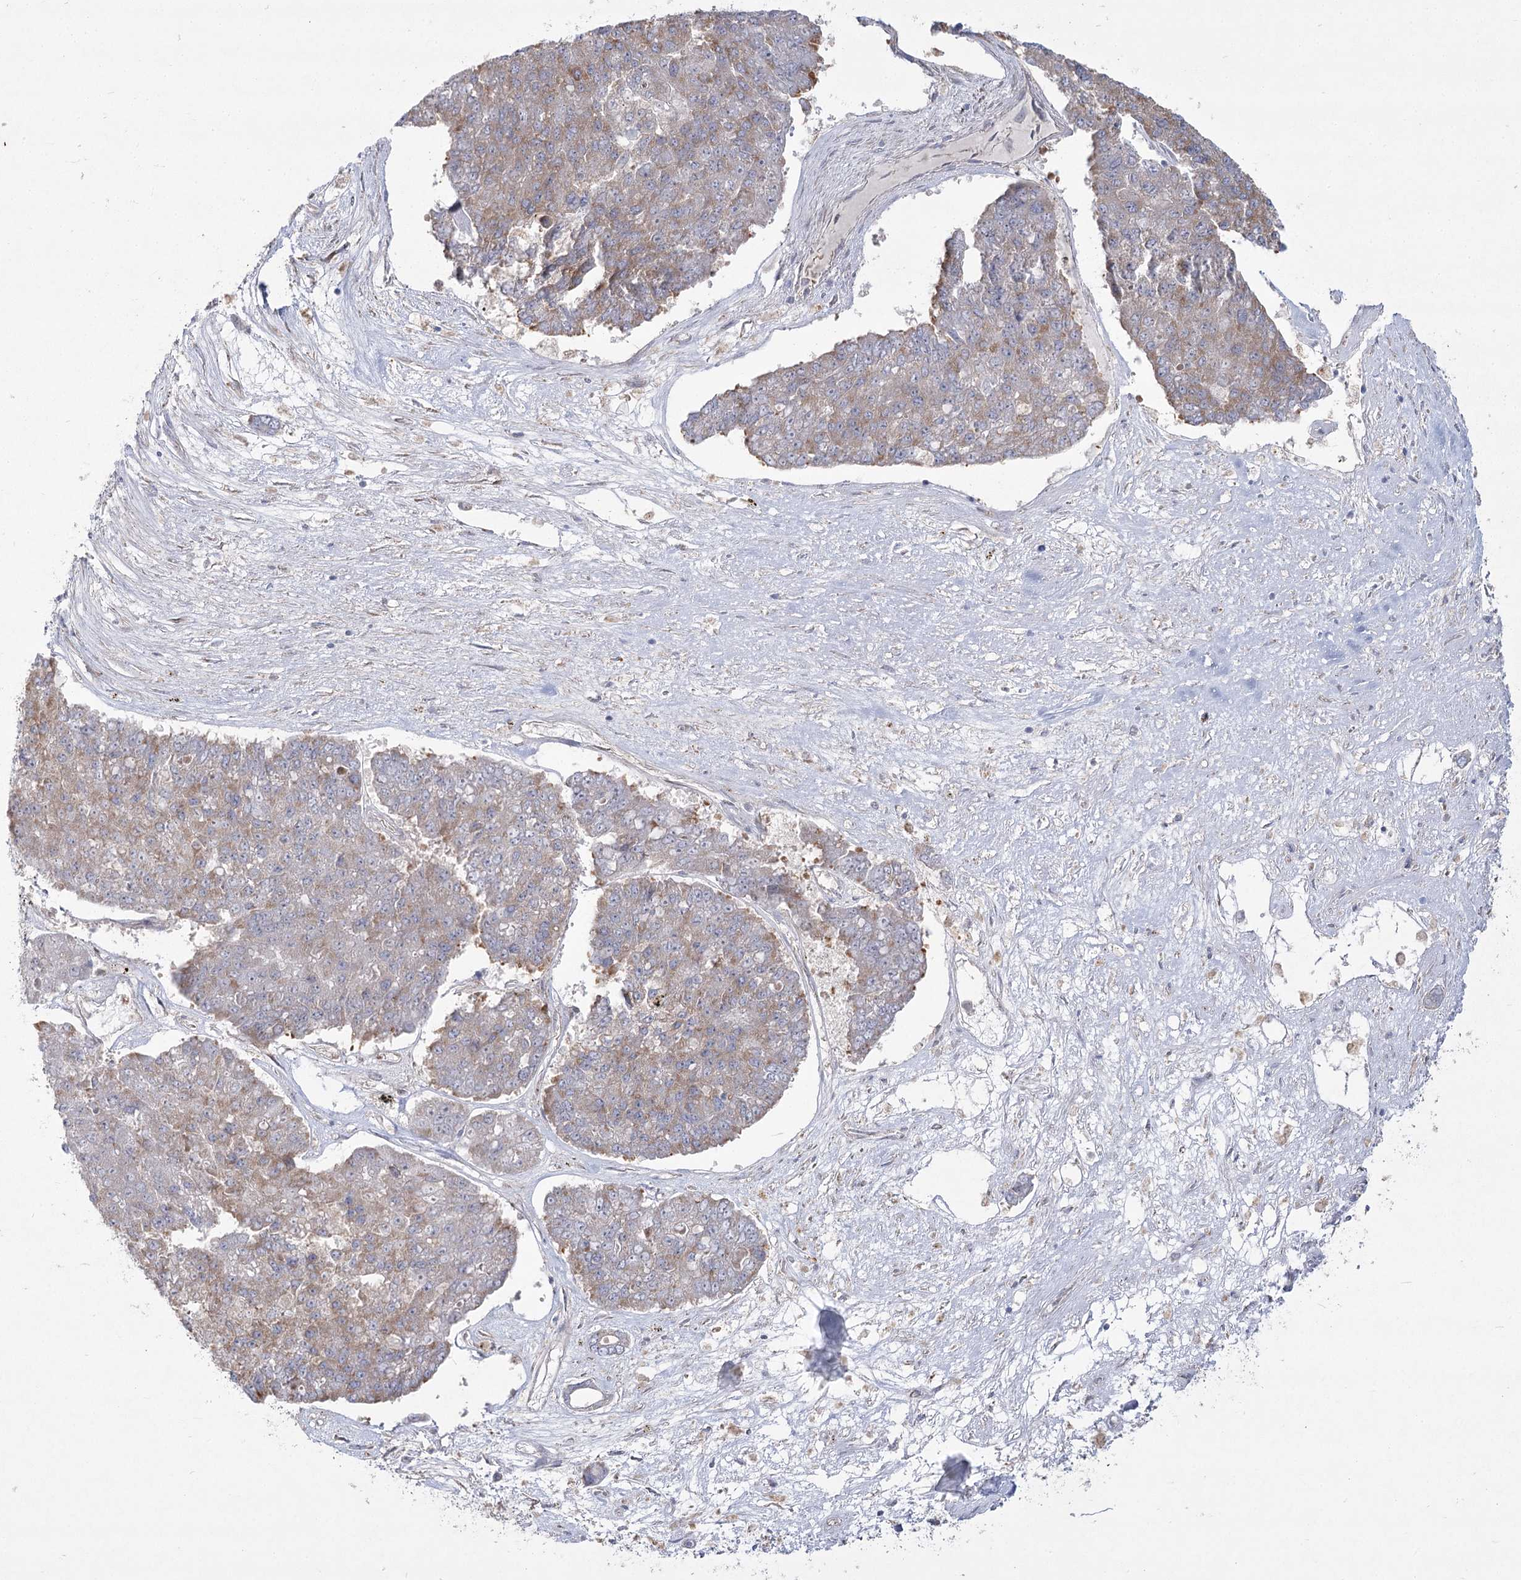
{"staining": {"intensity": "weak", "quantity": "25%-75%", "location": "cytoplasmic/membranous"}, "tissue": "pancreatic cancer", "cell_type": "Tumor cells", "image_type": "cancer", "snomed": [{"axis": "morphology", "description": "Adenocarcinoma, NOS"}, {"axis": "topography", "description": "Pancreas"}], "caption": "Tumor cells reveal low levels of weak cytoplasmic/membranous expression in approximately 25%-75% of cells in pancreatic cancer (adenocarcinoma).", "gene": "CAMTA1", "patient": {"sex": "male", "age": 50}}